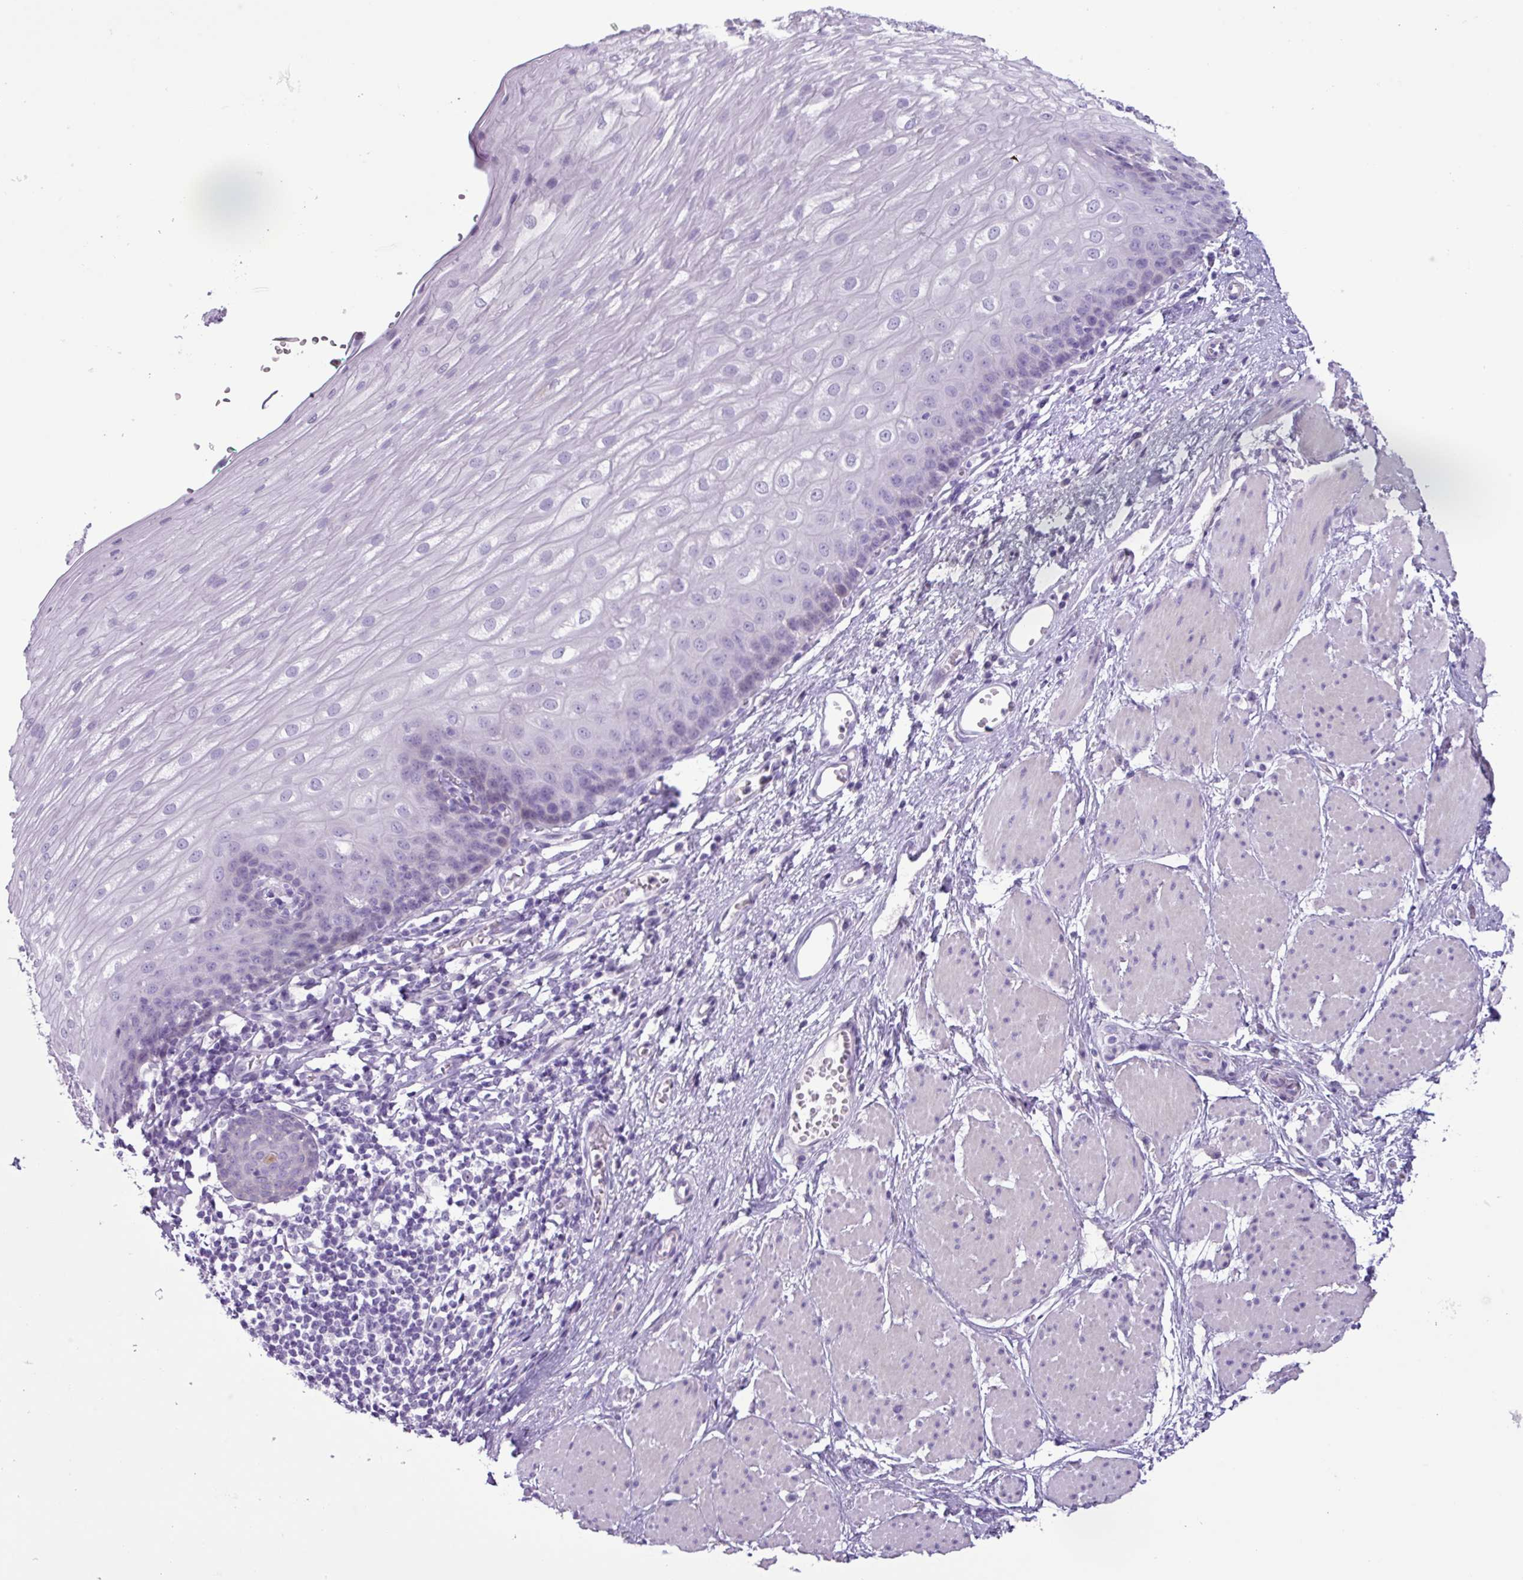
{"staining": {"intensity": "negative", "quantity": "none", "location": "none"}, "tissue": "esophagus", "cell_type": "Squamous epithelial cells", "image_type": "normal", "snomed": [{"axis": "morphology", "description": "Normal tissue, NOS"}, {"axis": "topography", "description": "Esophagus"}], "caption": "This photomicrograph is of benign esophagus stained with immunohistochemistry (IHC) to label a protein in brown with the nuclei are counter-stained blue. There is no staining in squamous epithelial cells. The staining is performed using DAB (3,3'-diaminobenzidine) brown chromogen with nuclei counter-stained in using hematoxylin.", "gene": "CYSTM1", "patient": {"sex": "male", "age": 69}}